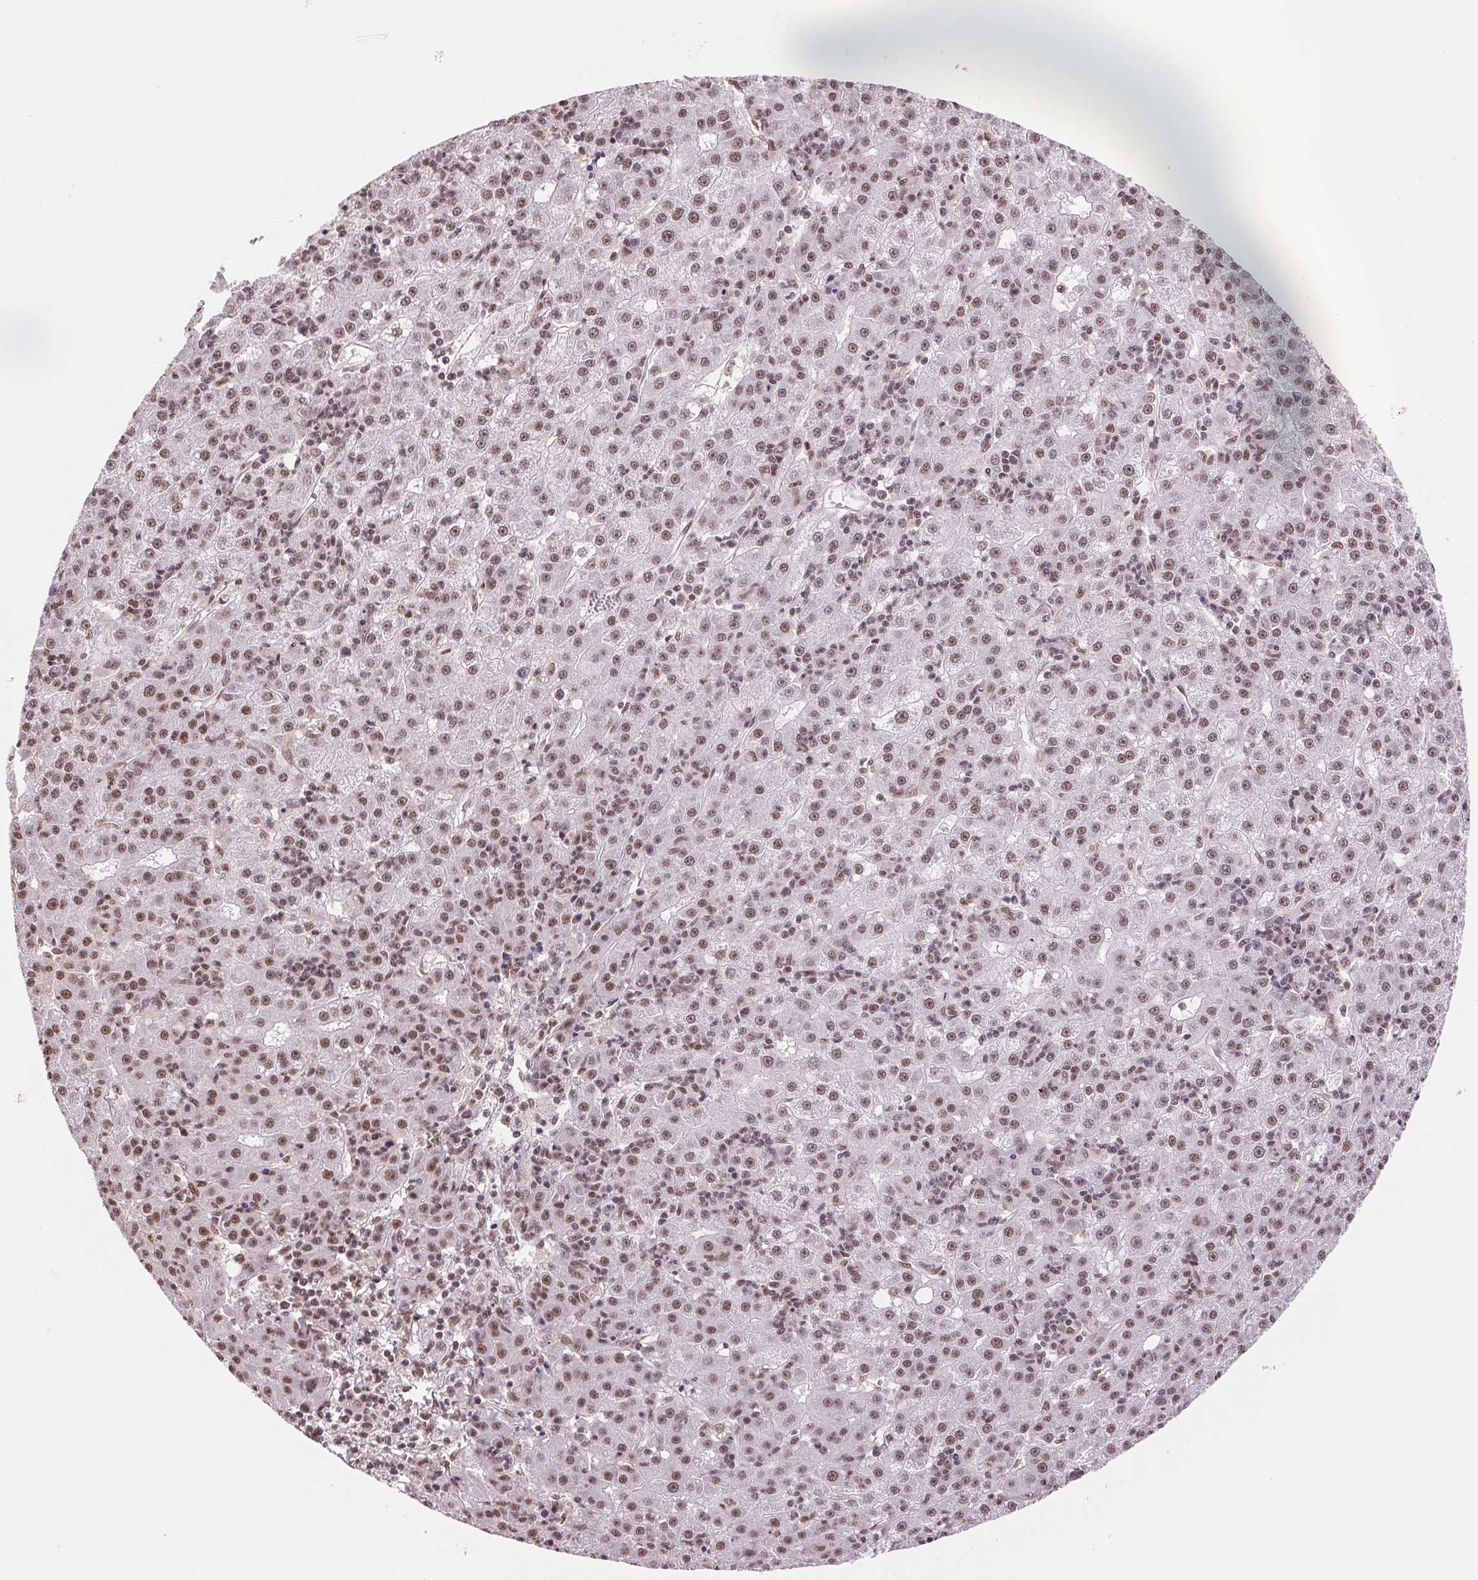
{"staining": {"intensity": "moderate", "quantity": ">75%", "location": "nuclear"}, "tissue": "liver cancer", "cell_type": "Tumor cells", "image_type": "cancer", "snomed": [{"axis": "morphology", "description": "Carcinoma, Hepatocellular, NOS"}, {"axis": "topography", "description": "Liver"}], "caption": "High-power microscopy captured an IHC image of liver hepatocellular carcinoma, revealing moderate nuclear staining in about >75% of tumor cells. (Stains: DAB in brown, nuclei in blue, Microscopy: brightfield microscopy at high magnification).", "gene": "SREK1", "patient": {"sex": "male", "age": 76}}